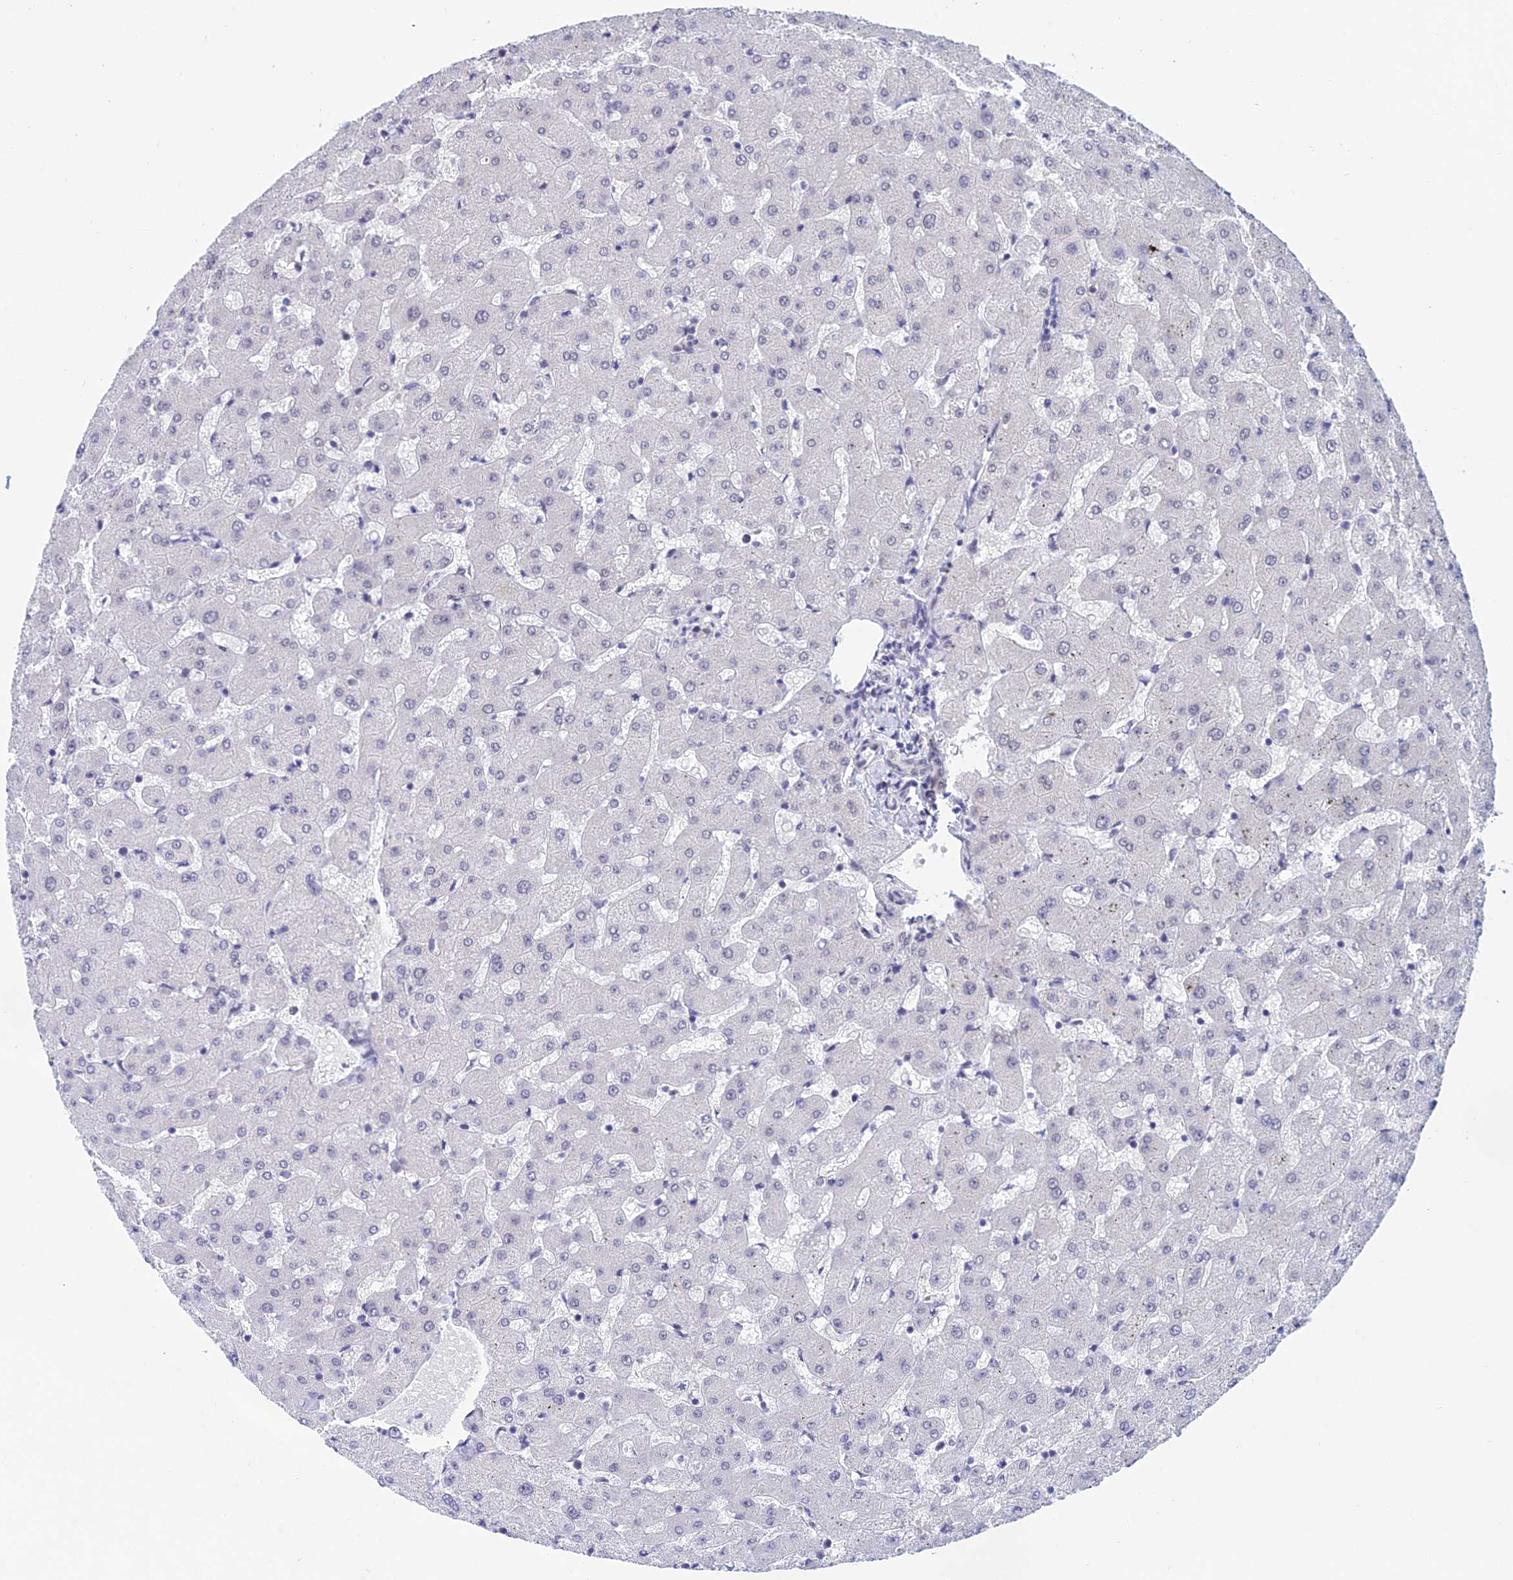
{"staining": {"intensity": "negative", "quantity": "none", "location": "none"}, "tissue": "liver", "cell_type": "Cholangiocytes", "image_type": "normal", "snomed": [{"axis": "morphology", "description": "Normal tissue, NOS"}, {"axis": "topography", "description": "Liver"}], "caption": "Human liver stained for a protein using immunohistochemistry exhibits no staining in cholangiocytes.", "gene": "NABP2", "patient": {"sex": "female", "age": 63}}